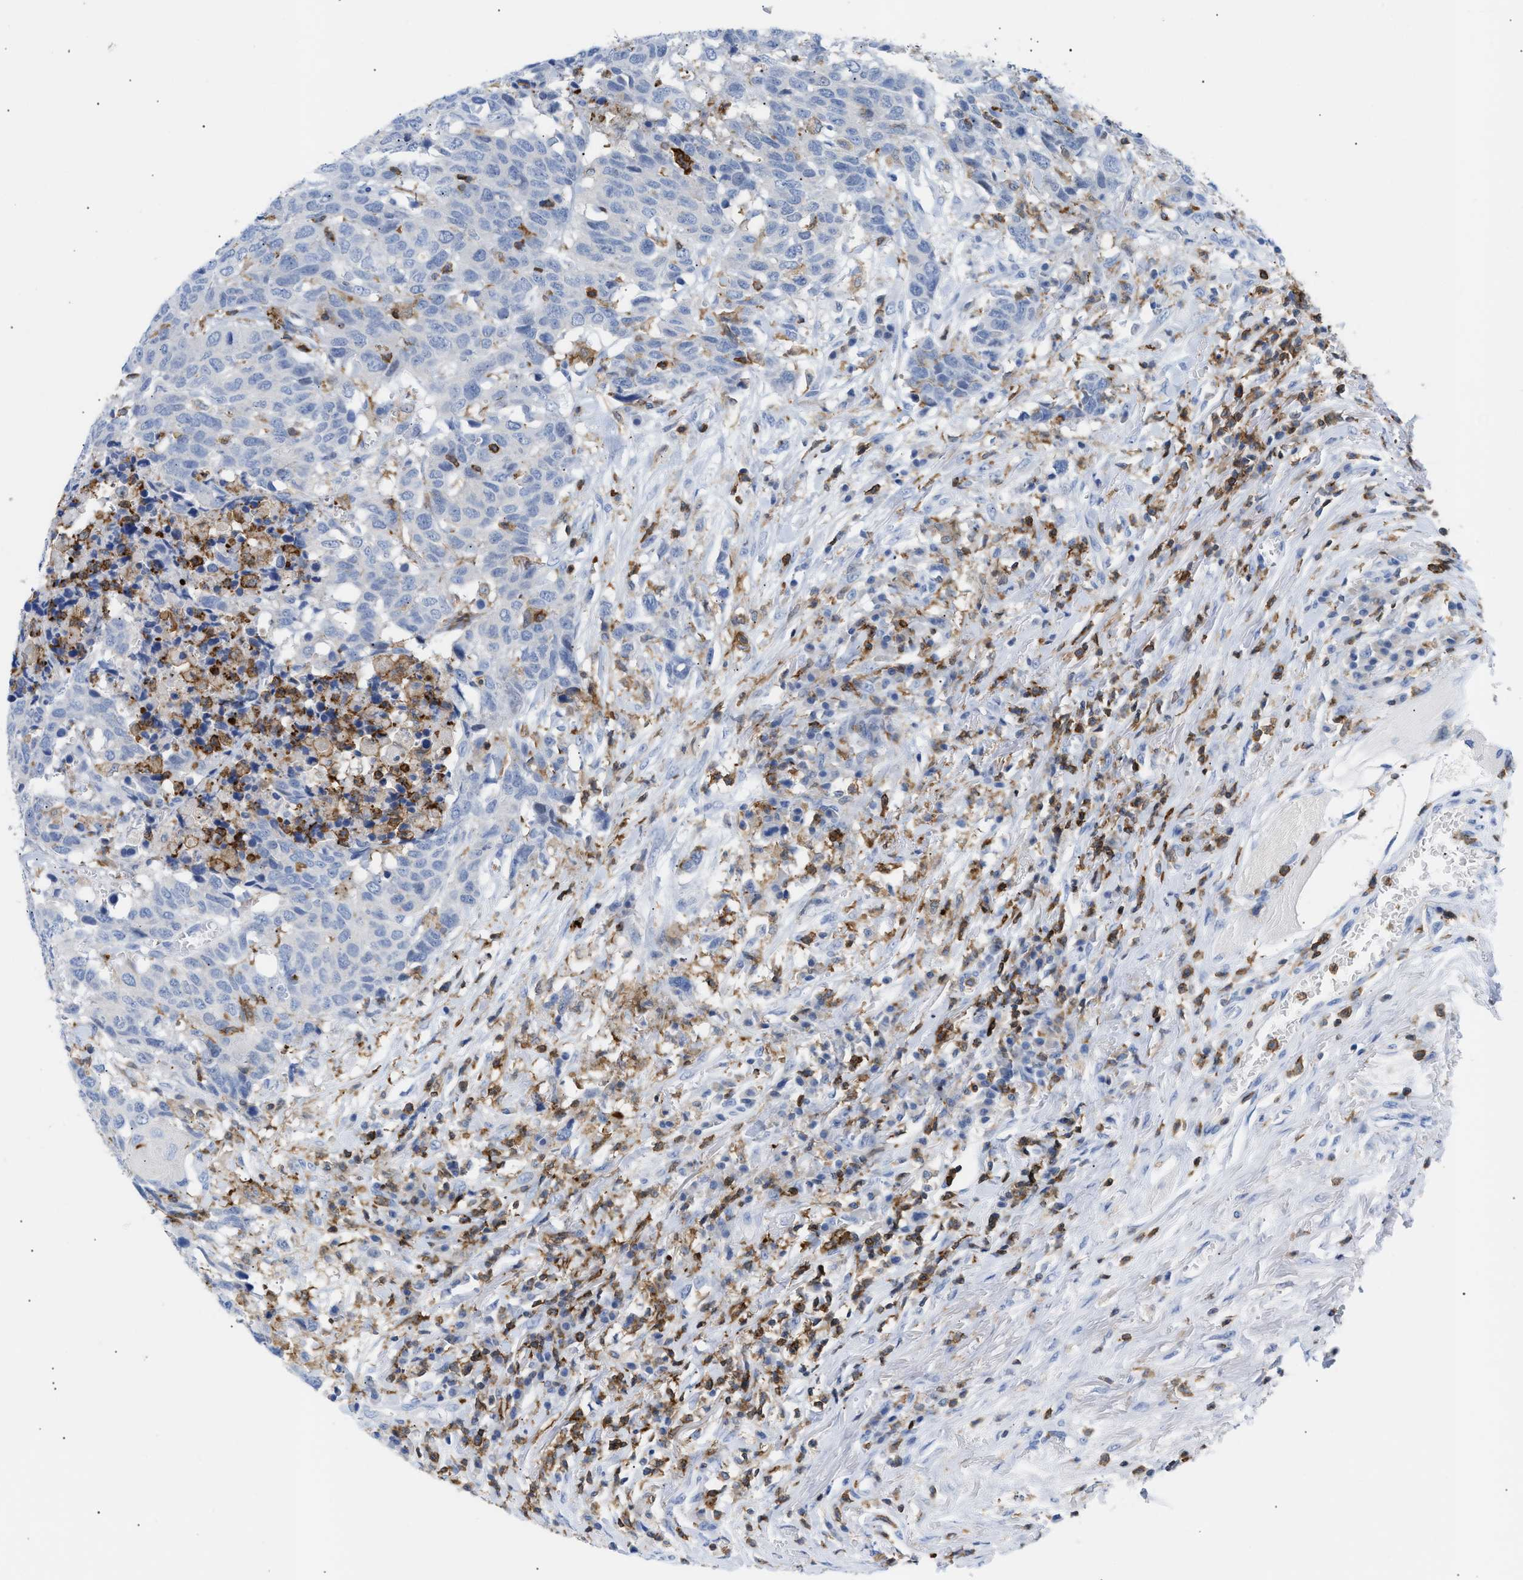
{"staining": {"intensity": "negative", "quantity": "none", "location": "none"}, "tissue": "head and neck cancer", "cell_type": "Tumor cells", "image_type": "cancer", "snomed": [{"axis": "morphology", "description": "Squamous cell carcinoma, NOS"}, {"axis": "topography", "description": "Head-Neck"}], "caption": "Tumor cells show no significant staining in head and neck cancer (squamous cell carcinoma).", "gene": "LCP1", "patient": {"sex": "male", "age": 66}}